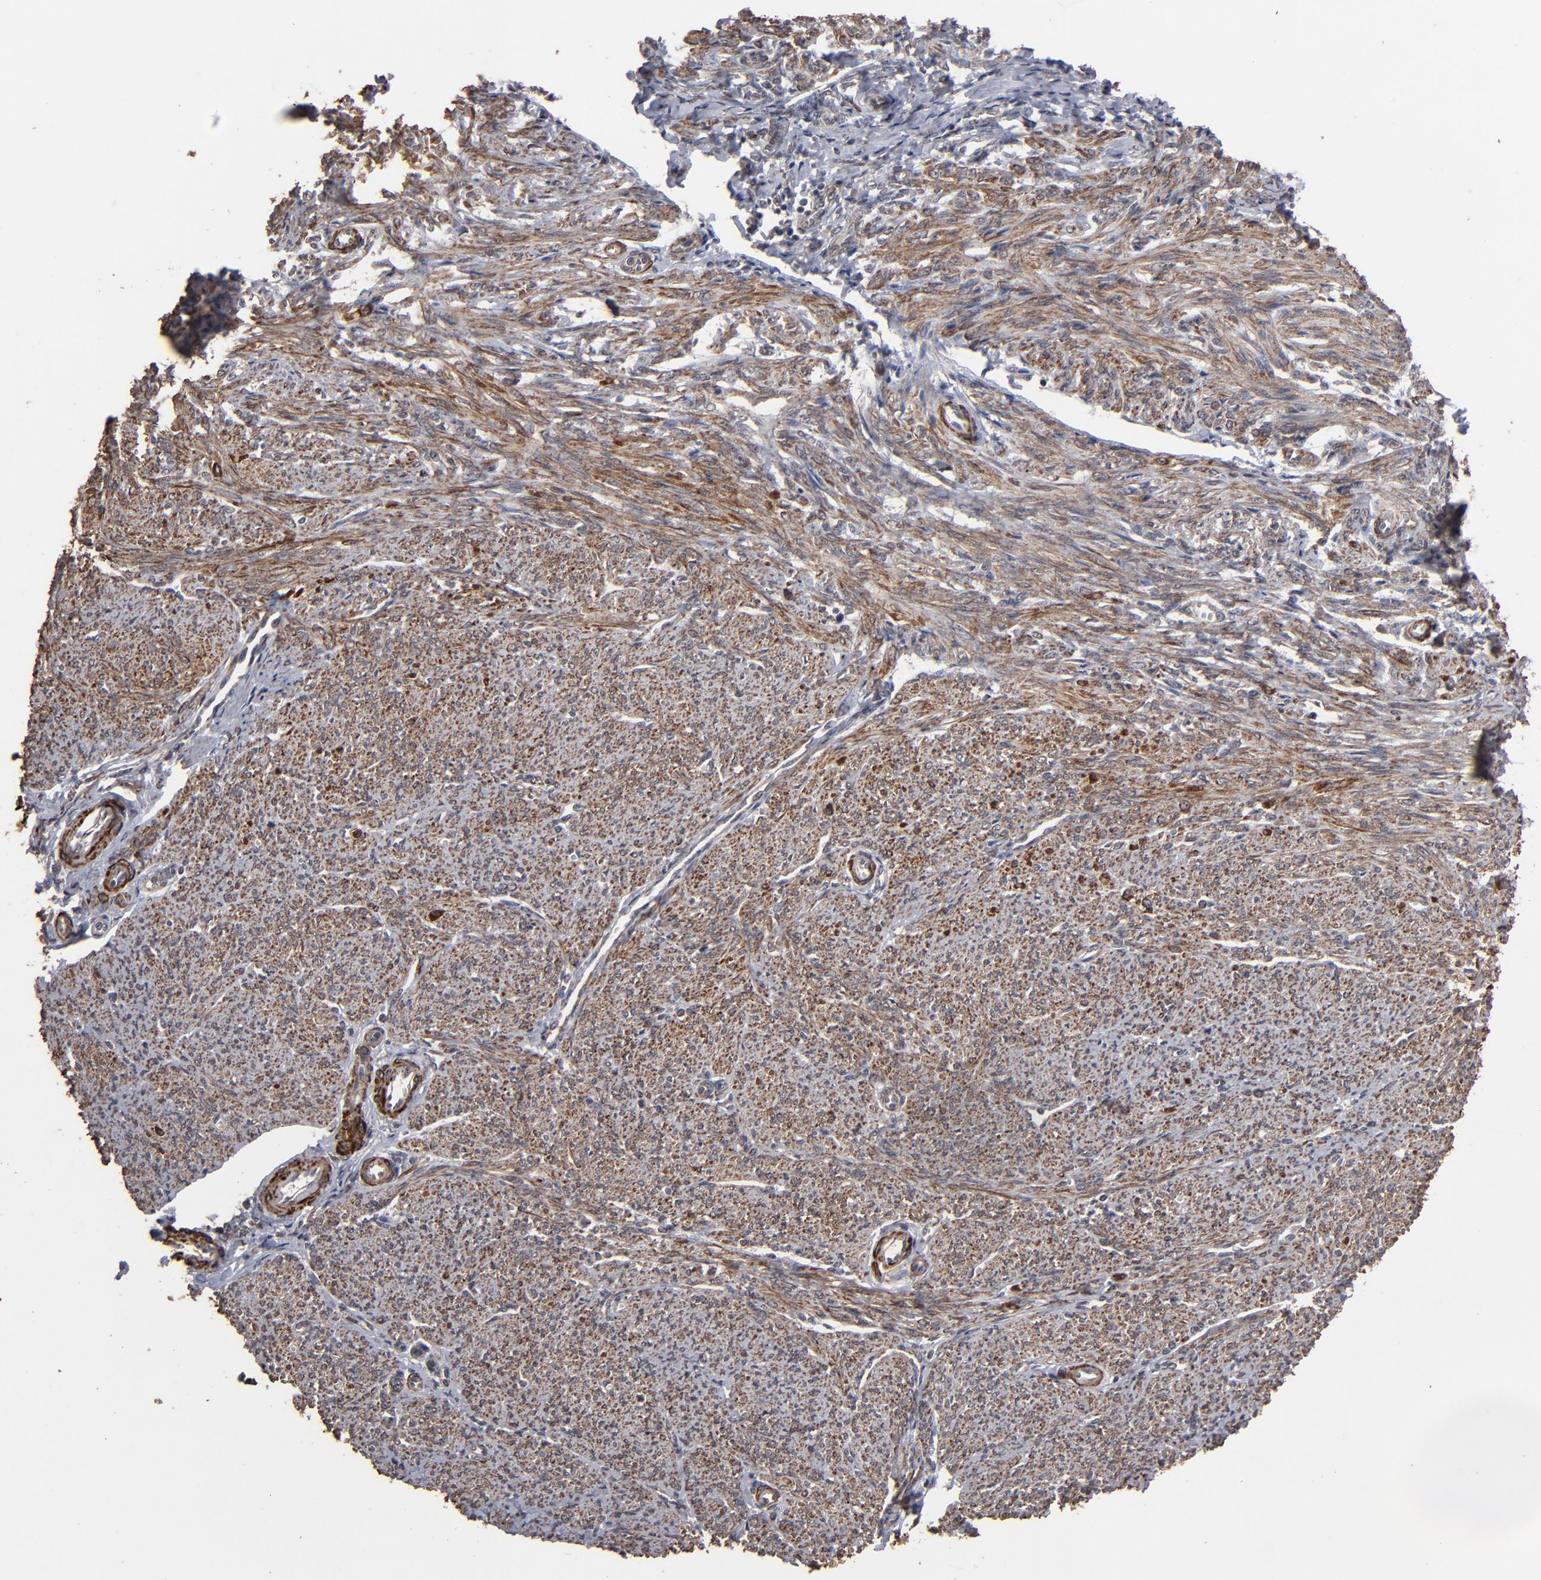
{"staining": {"intensity": "moderate", "quantity": ">75%", "location": "cytoplasmic/membranous"}, "tissue": "smooth muscle", "cell_type": "Smooth muscle cells", "image_type": "normal", "snomed": [{"axis": "morphology", "description": "Normal tissue, NOS"}, {"axis": "topography", "description": "Smooth muscle"}], "caption": "Smooth muscle stained with a brown dye displays moderate cytoplasmic/membranous positive staining in approximately >75% of smooth muscle cells.", "gene": "BNIP3", "patient": {"sex": "female", "age": 65}}